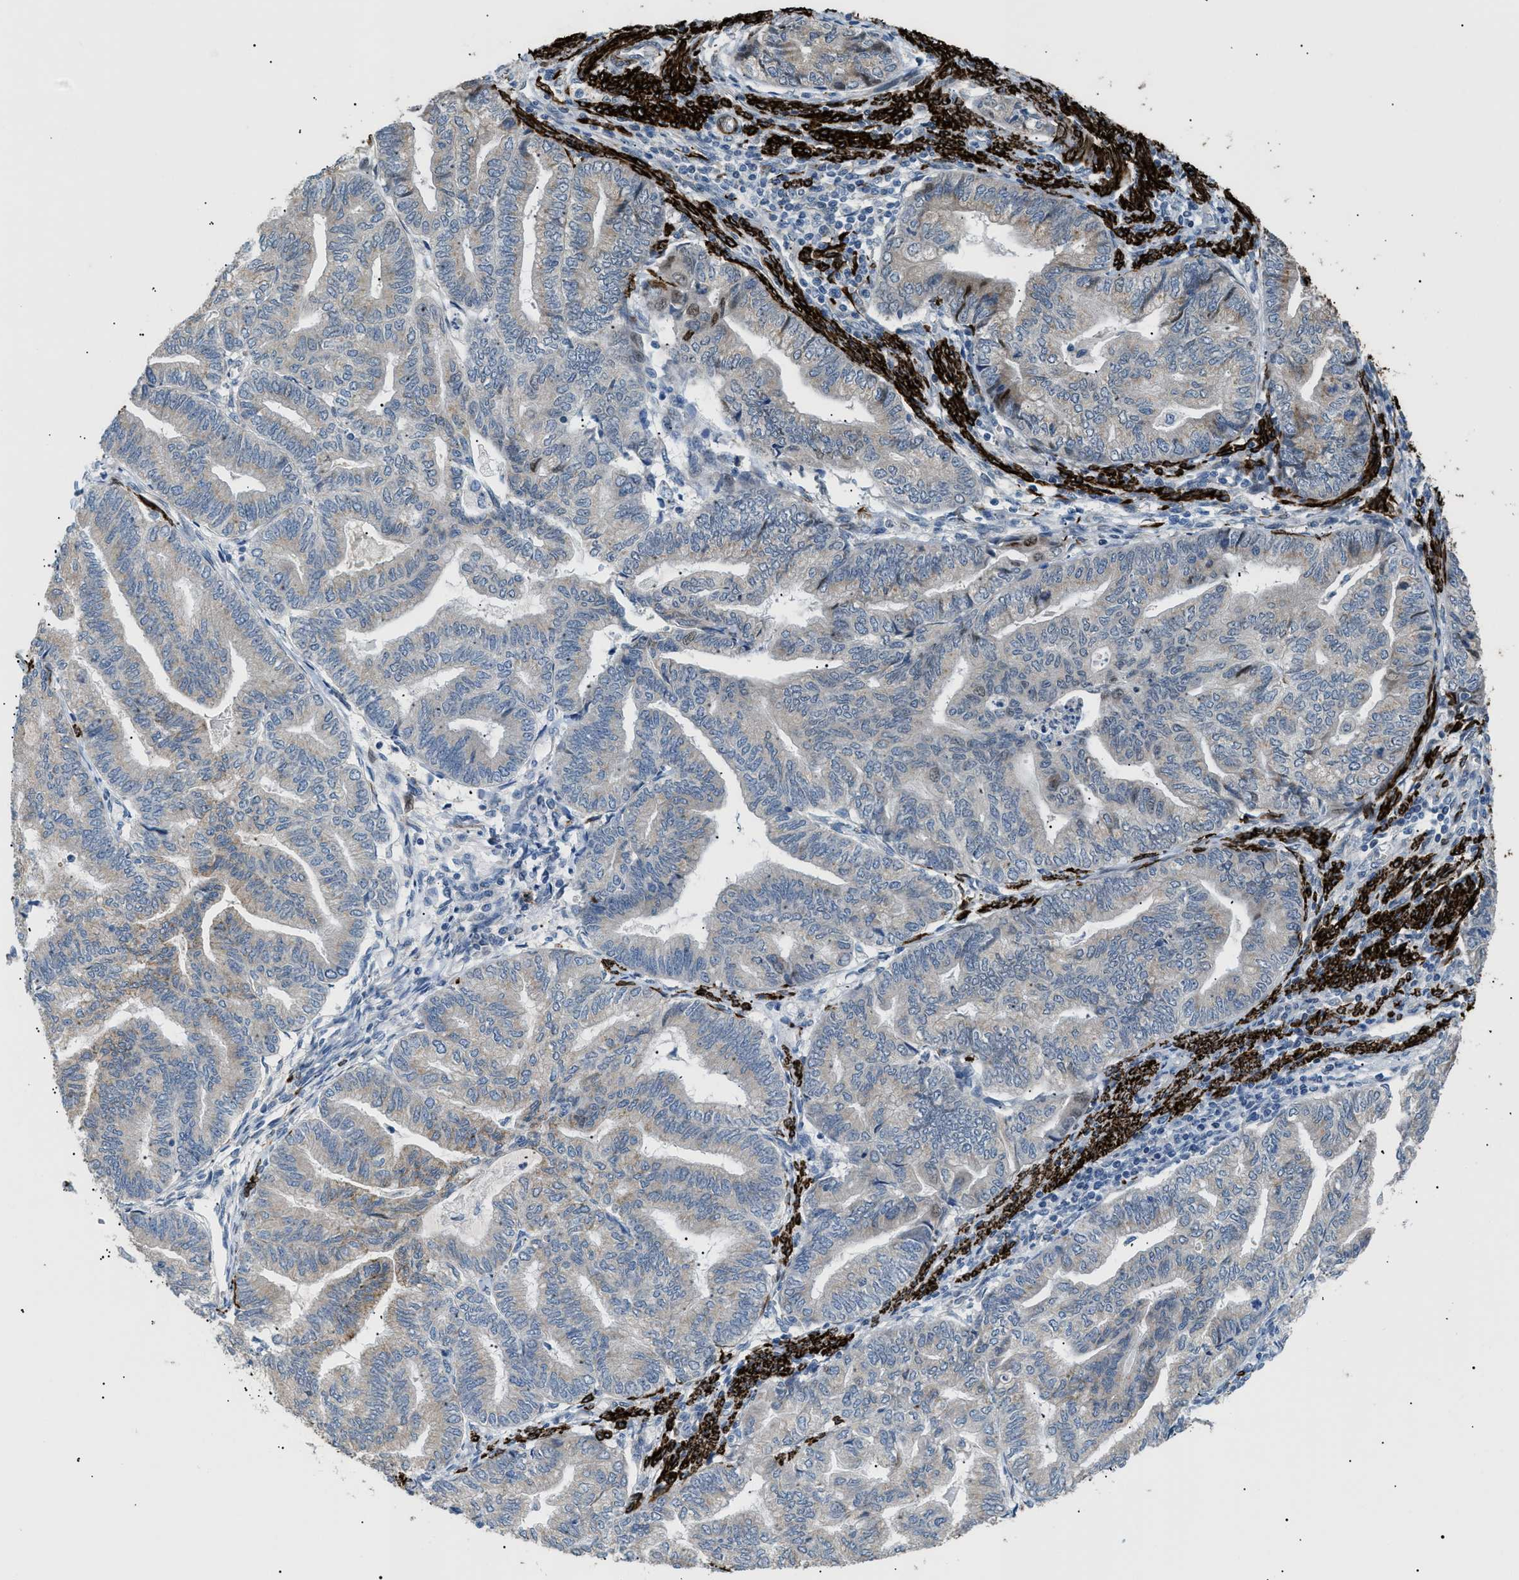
{"staining": {"intensity": "negative", "quantity": "none", "location": "none"}, "tissue": "endometrial cancer", "cell_type": "Tumor cells", "image_type": "cancer", "snomed": [{"axis": "morphology", "description": "Adenocarcinoma, NOS"}, {"axis": "topography", "description": "Endometrium"}], "caption": "A high-resolution photomicrograph shows immunohistochemistry staining of endometrial adenocarcinoma, which reveals no significant expression in tumor cells. (Stains: DAB (3,3'-diaminobenzidine) IHC with hematoxylin counter stain, Microscopy: brightfield microscopy at high magnification).", "gene": "ICA1", "patient": {"sex": "female", "age": 79}}